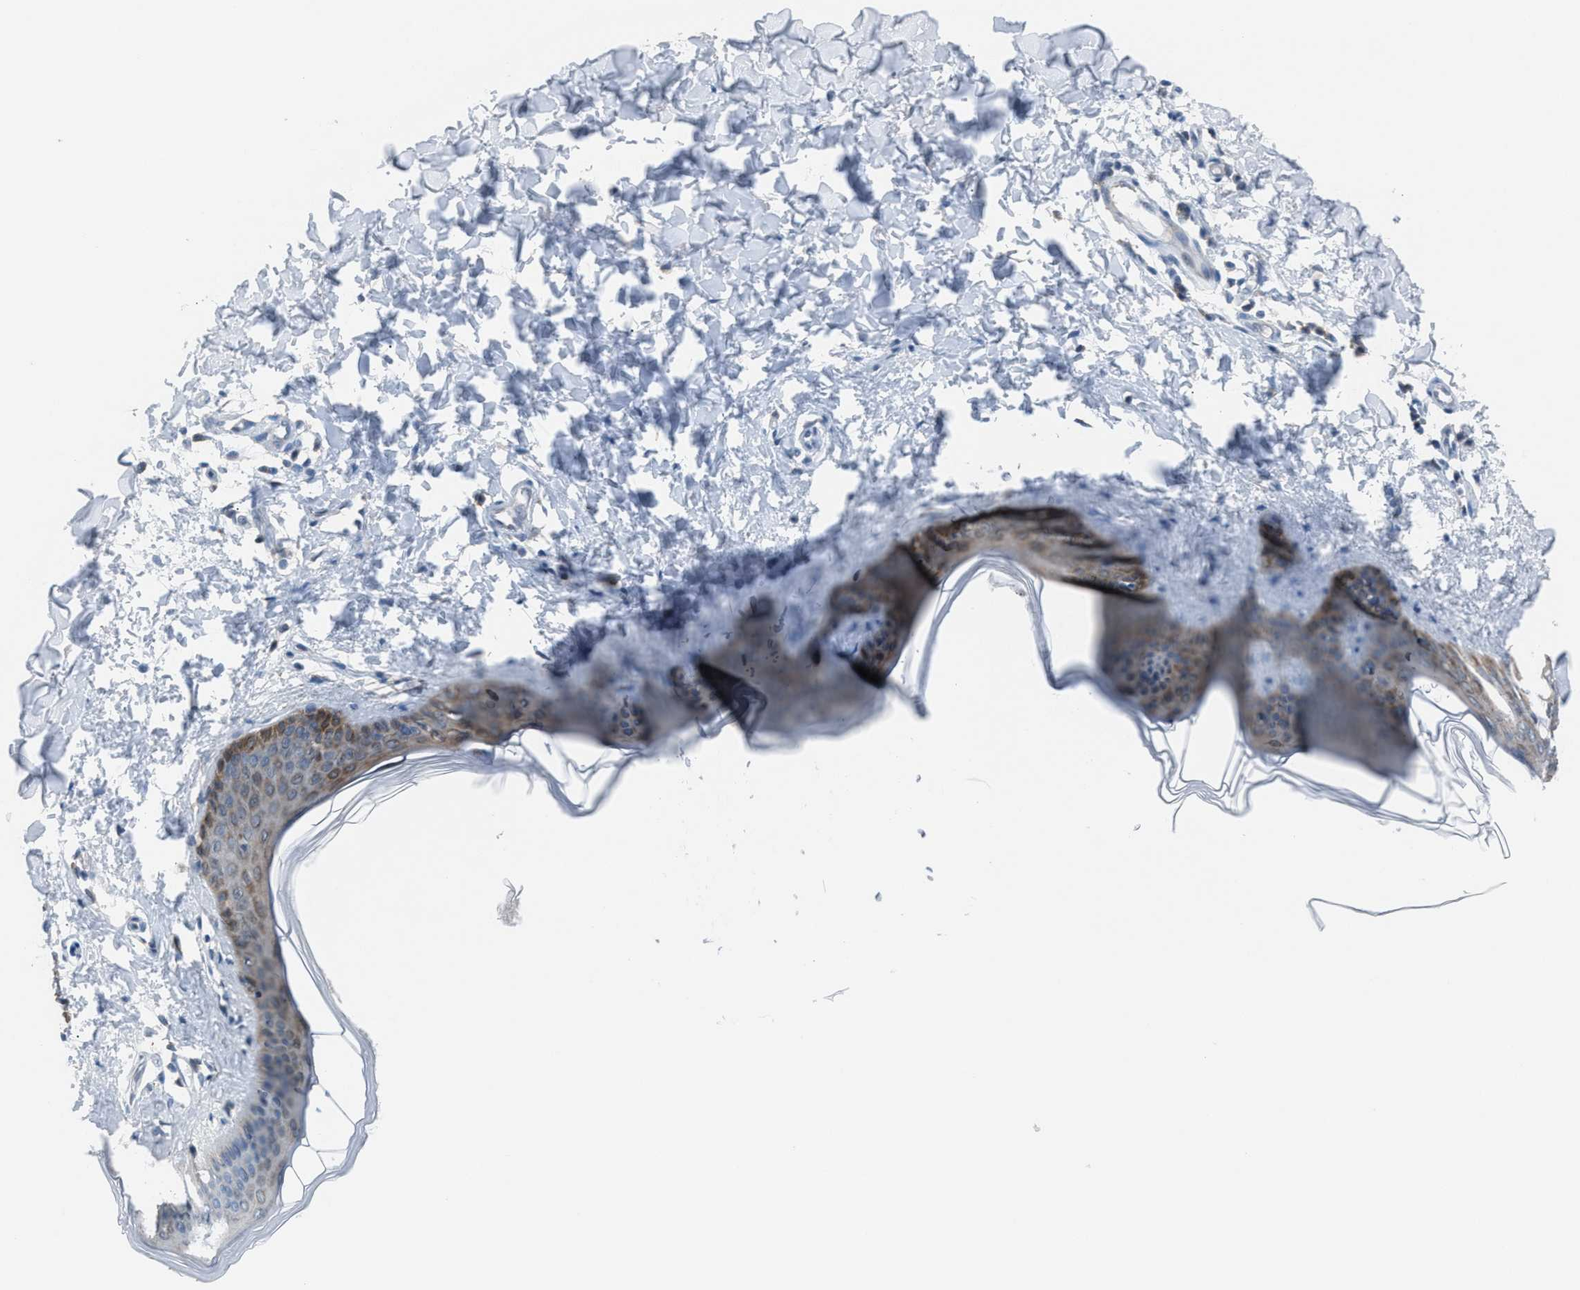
{"staining": {"intensity": "negative", "quantity": "none", "location": "none"}, "tissue": "skin", "cell_type": "Fibroblasts", "image_type": "normal", "snomed": [{"axis": "morphology", "description": "Normal tissue, NOS"}, {"axis": "topography", "description": "Skin"}], "caption": "A high-resolution micrograph shows immunohistochemistry staining of unremarkable skin, which demonstrates no significant expression in fibroblasts.", "gene": "ANAPC11", "patient": {"sex": "female", "age": 17}}